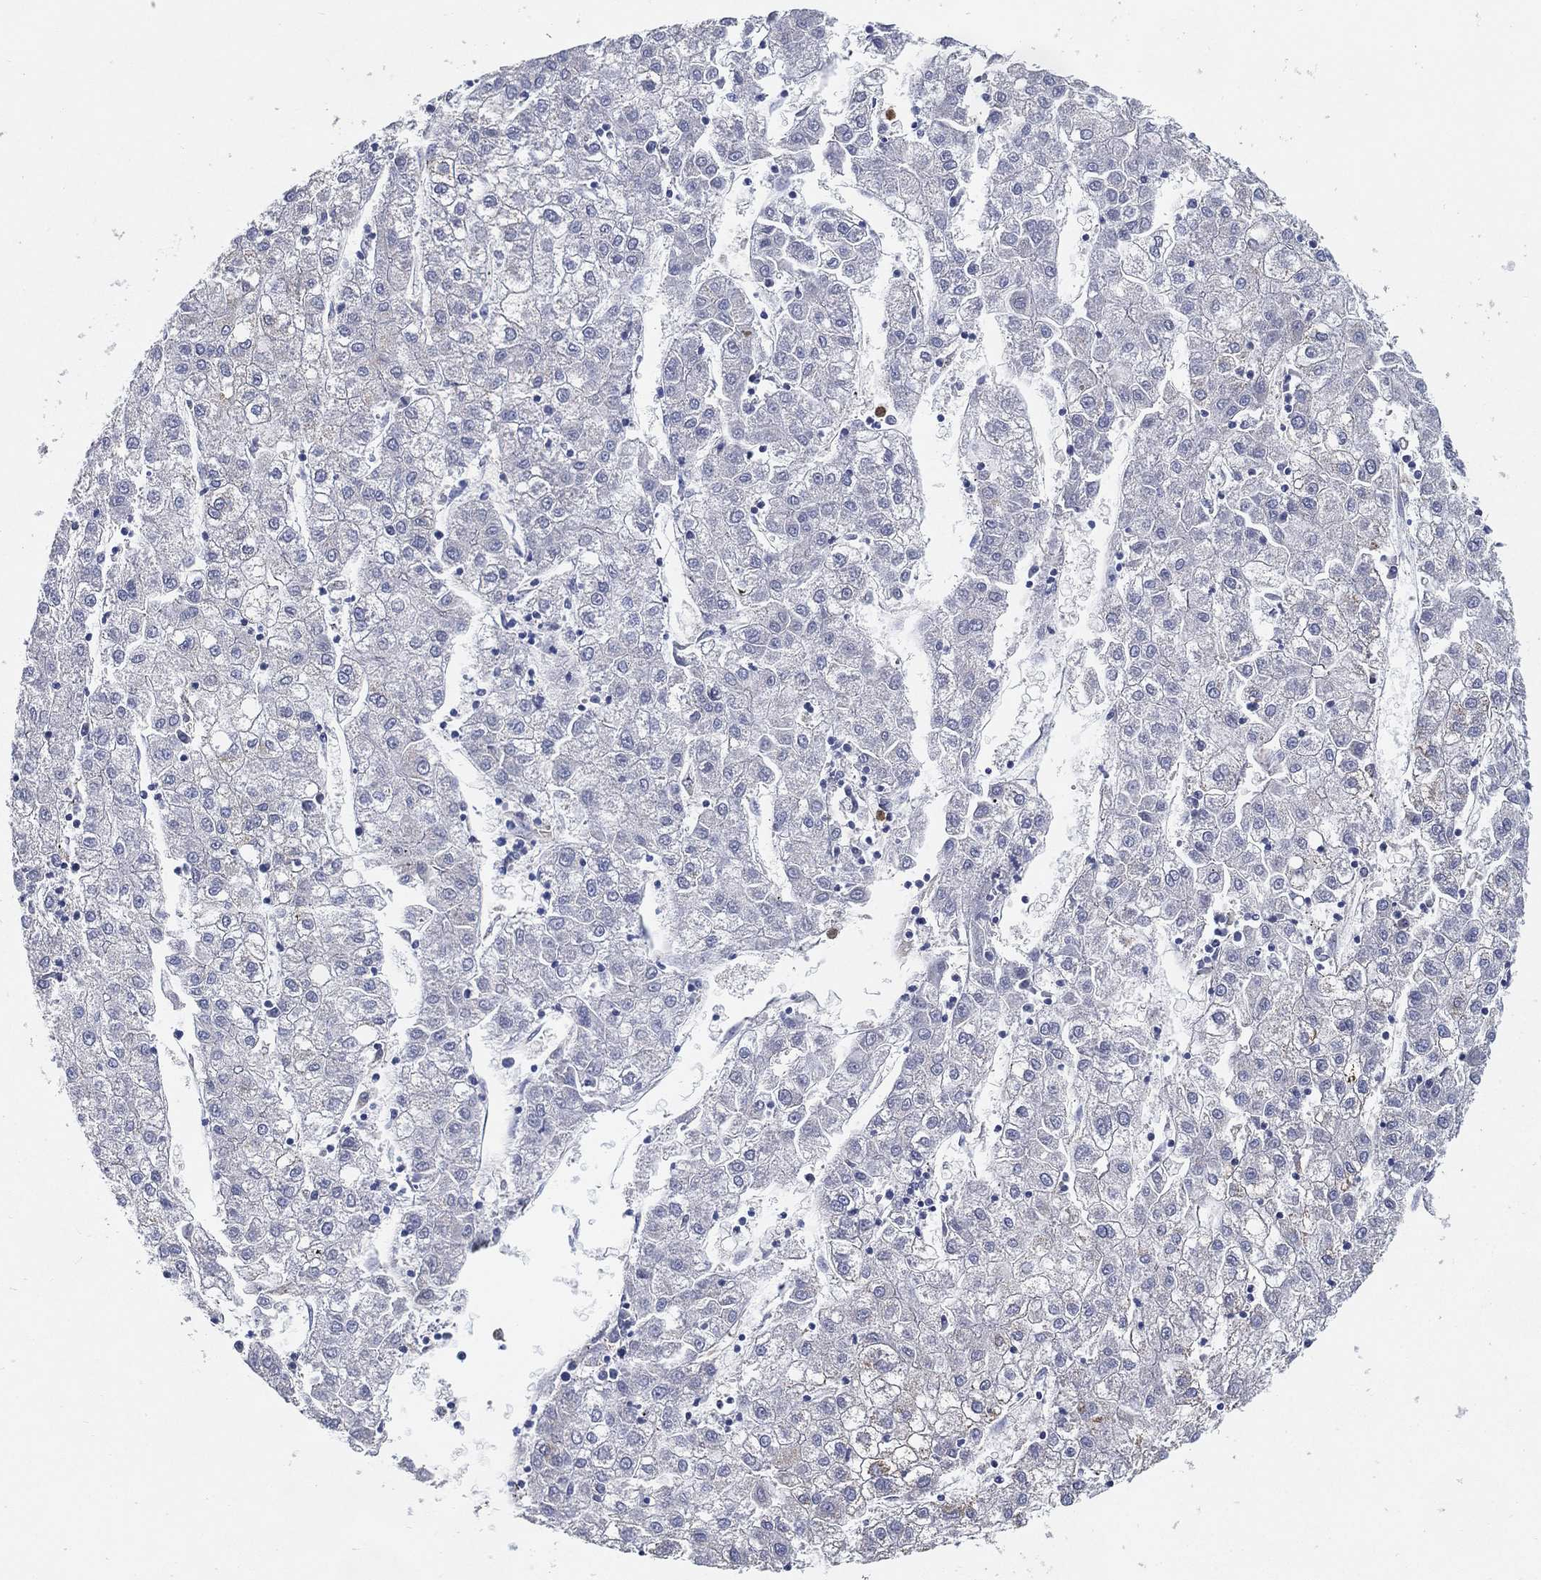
{"staining": {"intensity": "weak", "quantity": "<25%", "location": "cytoplasmic/membranous"}, "tissue": "liver cancer", "cell_type": "Tumor cells", "image_type": "cancer", "snomed": [{"axis": "morphology", "description": "Carcinoma, Hepatocellular, NOS"}, {"axis": "topography", "description": "Liver"}], "caption": "Immunohistochemistry (IHC) photomicrograph of neoplastic tissue: liver cancer (hepatocellular carcinoma) stained with DAB (3,3'-diaminobenzidine) reveals no significant protein expression in tumor cells.", "gene": "GCAT", "patient": {"sex": "male", "age": 72}}